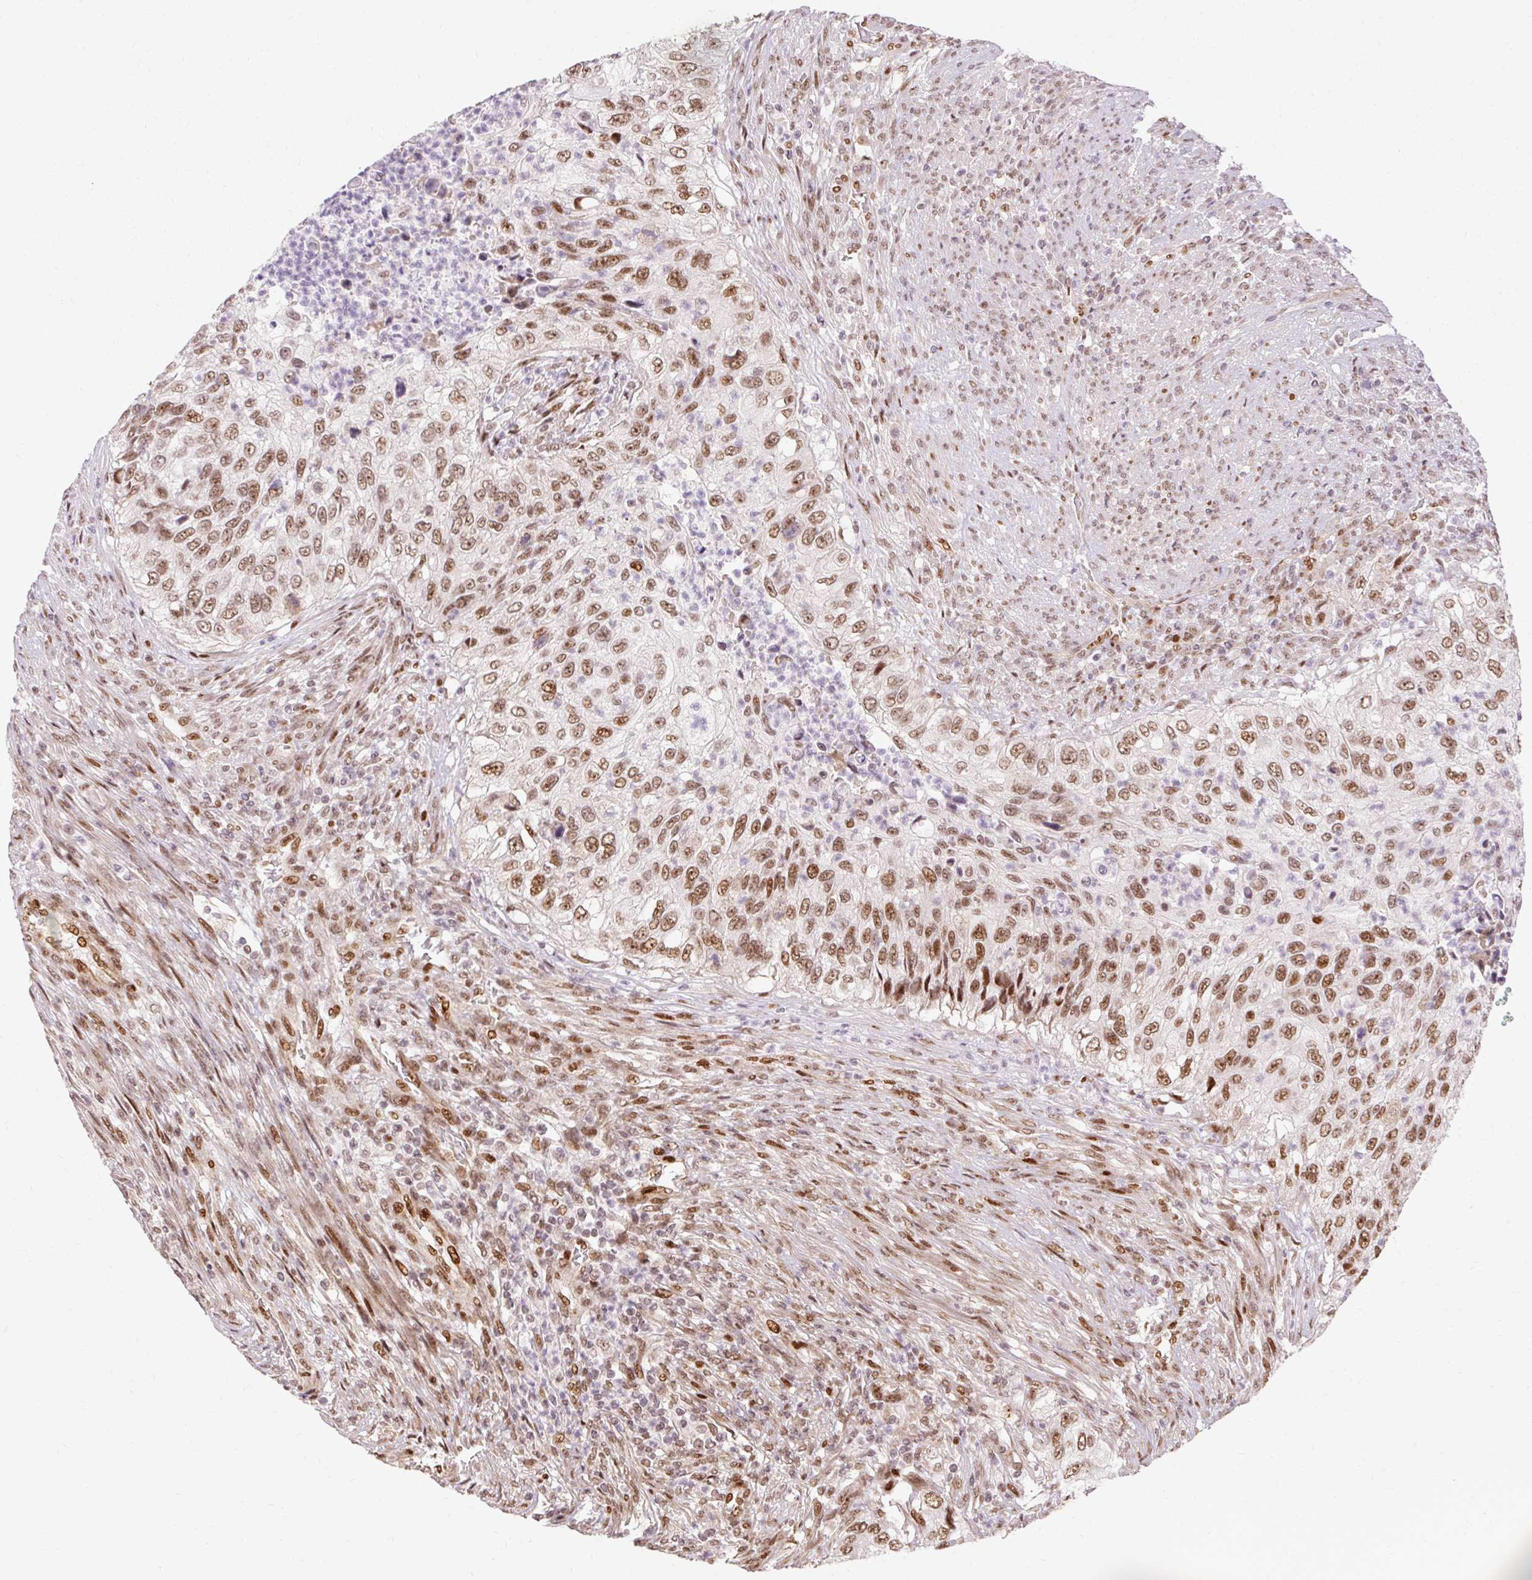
{"staining": {"intensity": "moderate", "quantity": ">75%", "location": "nuclear"}, "tissue": "urothelial cancer", "cell_type": "Tumor cells", "image_type": "cancer", "snomed": [{"axis": "morphology", "description": "Urothelial carcinoma, High grade"}, {"axis": "topography", "description": "Urinary bladder"}], "caption": "This is a photomicrograph of IHC staining of urothelial cancer, which shows moderate expression in the nuclear of tumor cells.", "gene": "MECOM", "patient": {"sex": "female", "age": 60}}